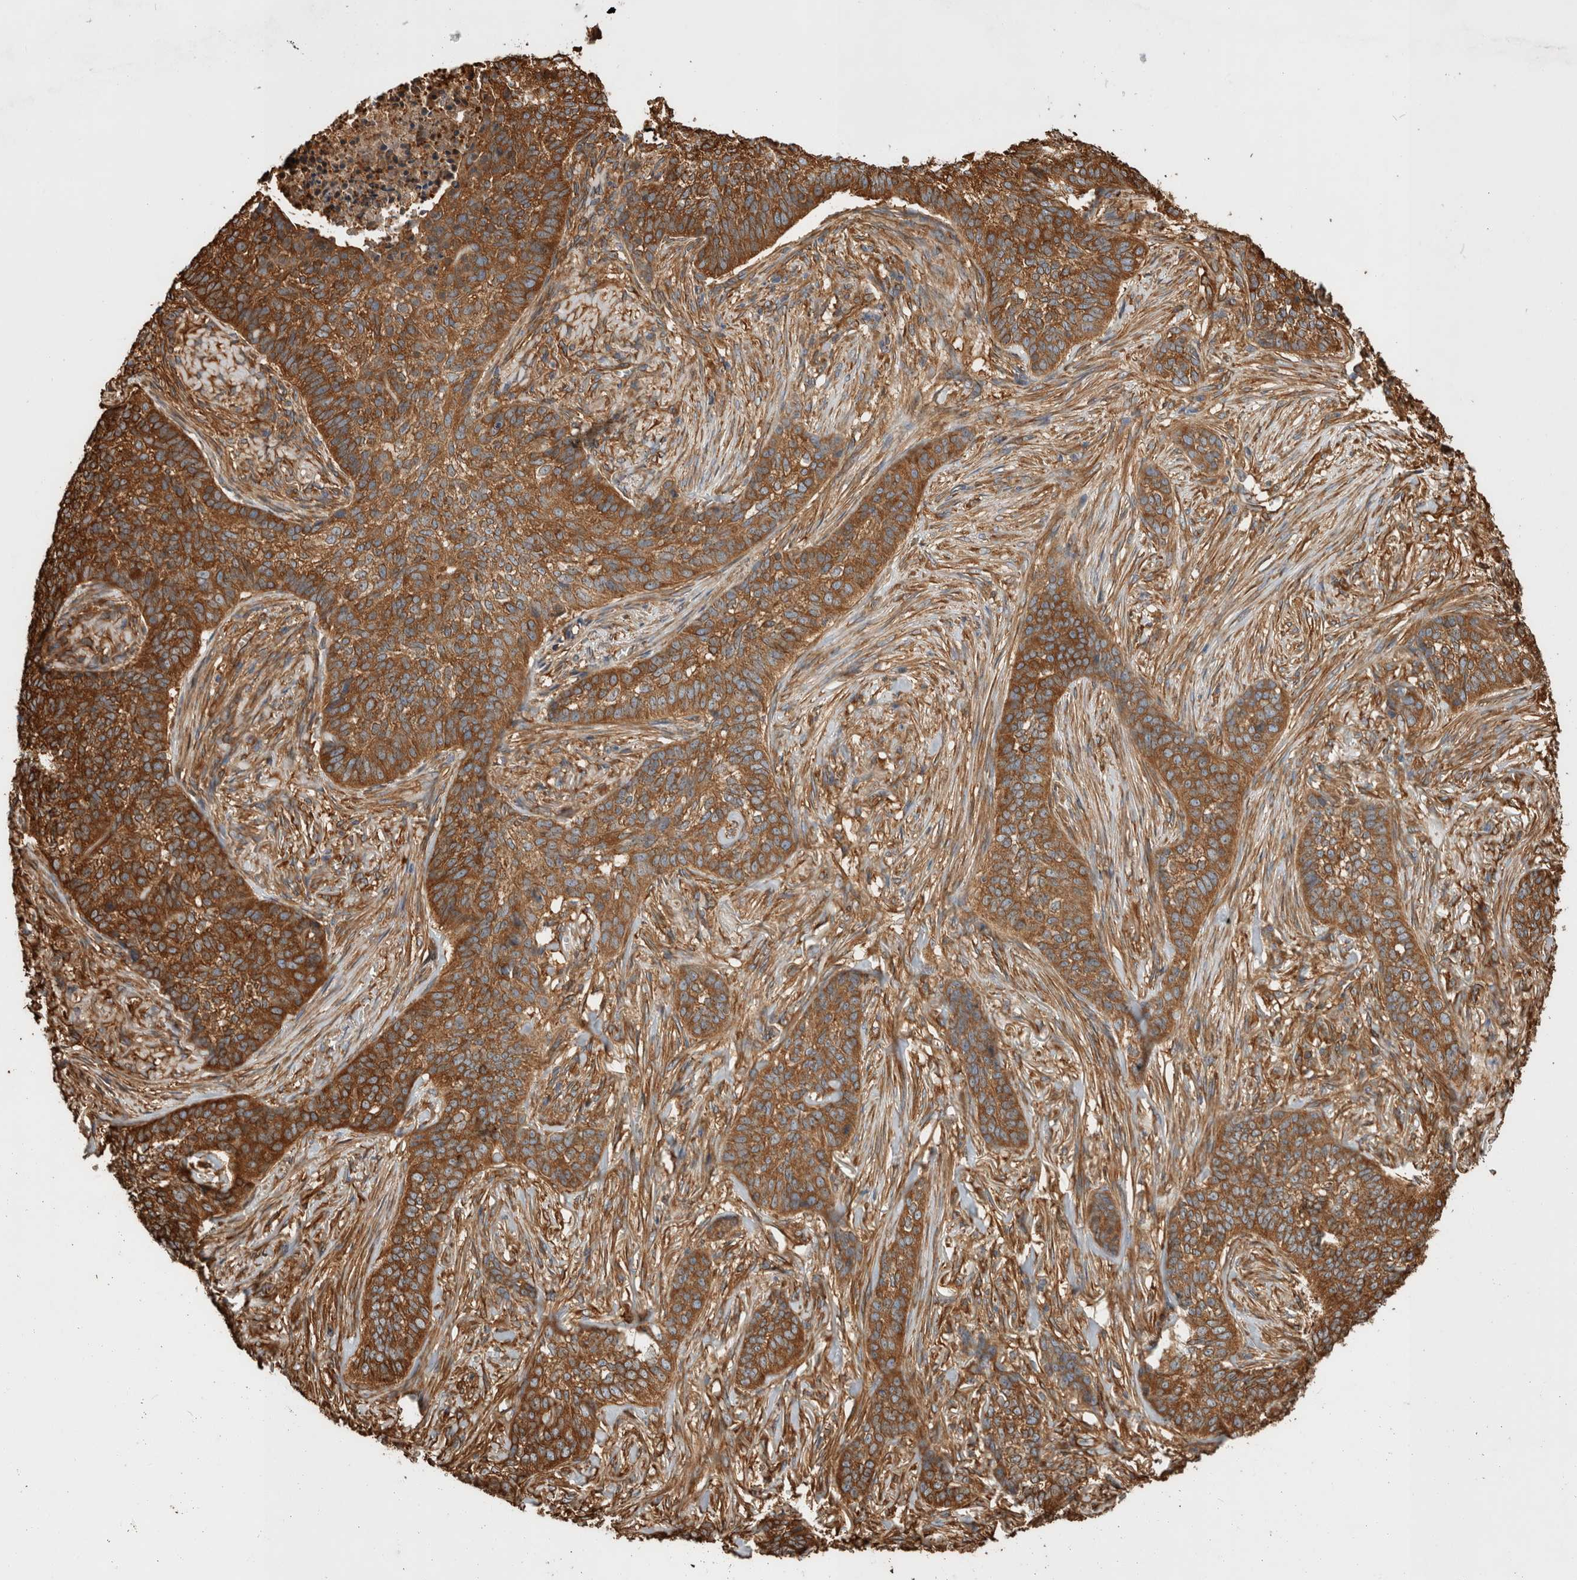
{"staining": {"intensity": "strong", "quantity": ">75%", "location": "cytoplasmic/membranous"}, "tissue": "skin cancer", "cell_type": "Tumor cells", "image_type": "cancer", "snomed": [{"axis": "morphology", "description": "Basal cell carcinoma"}, {"axis": "topography", "description": "Skin"}], "caption": "Skin cancer (basal cell carcinoma) stained with a protein marker exhibits strong staining in tumor cells.", "gene": "ZNF397", "patient": {"sex": "male", "age": 85}}